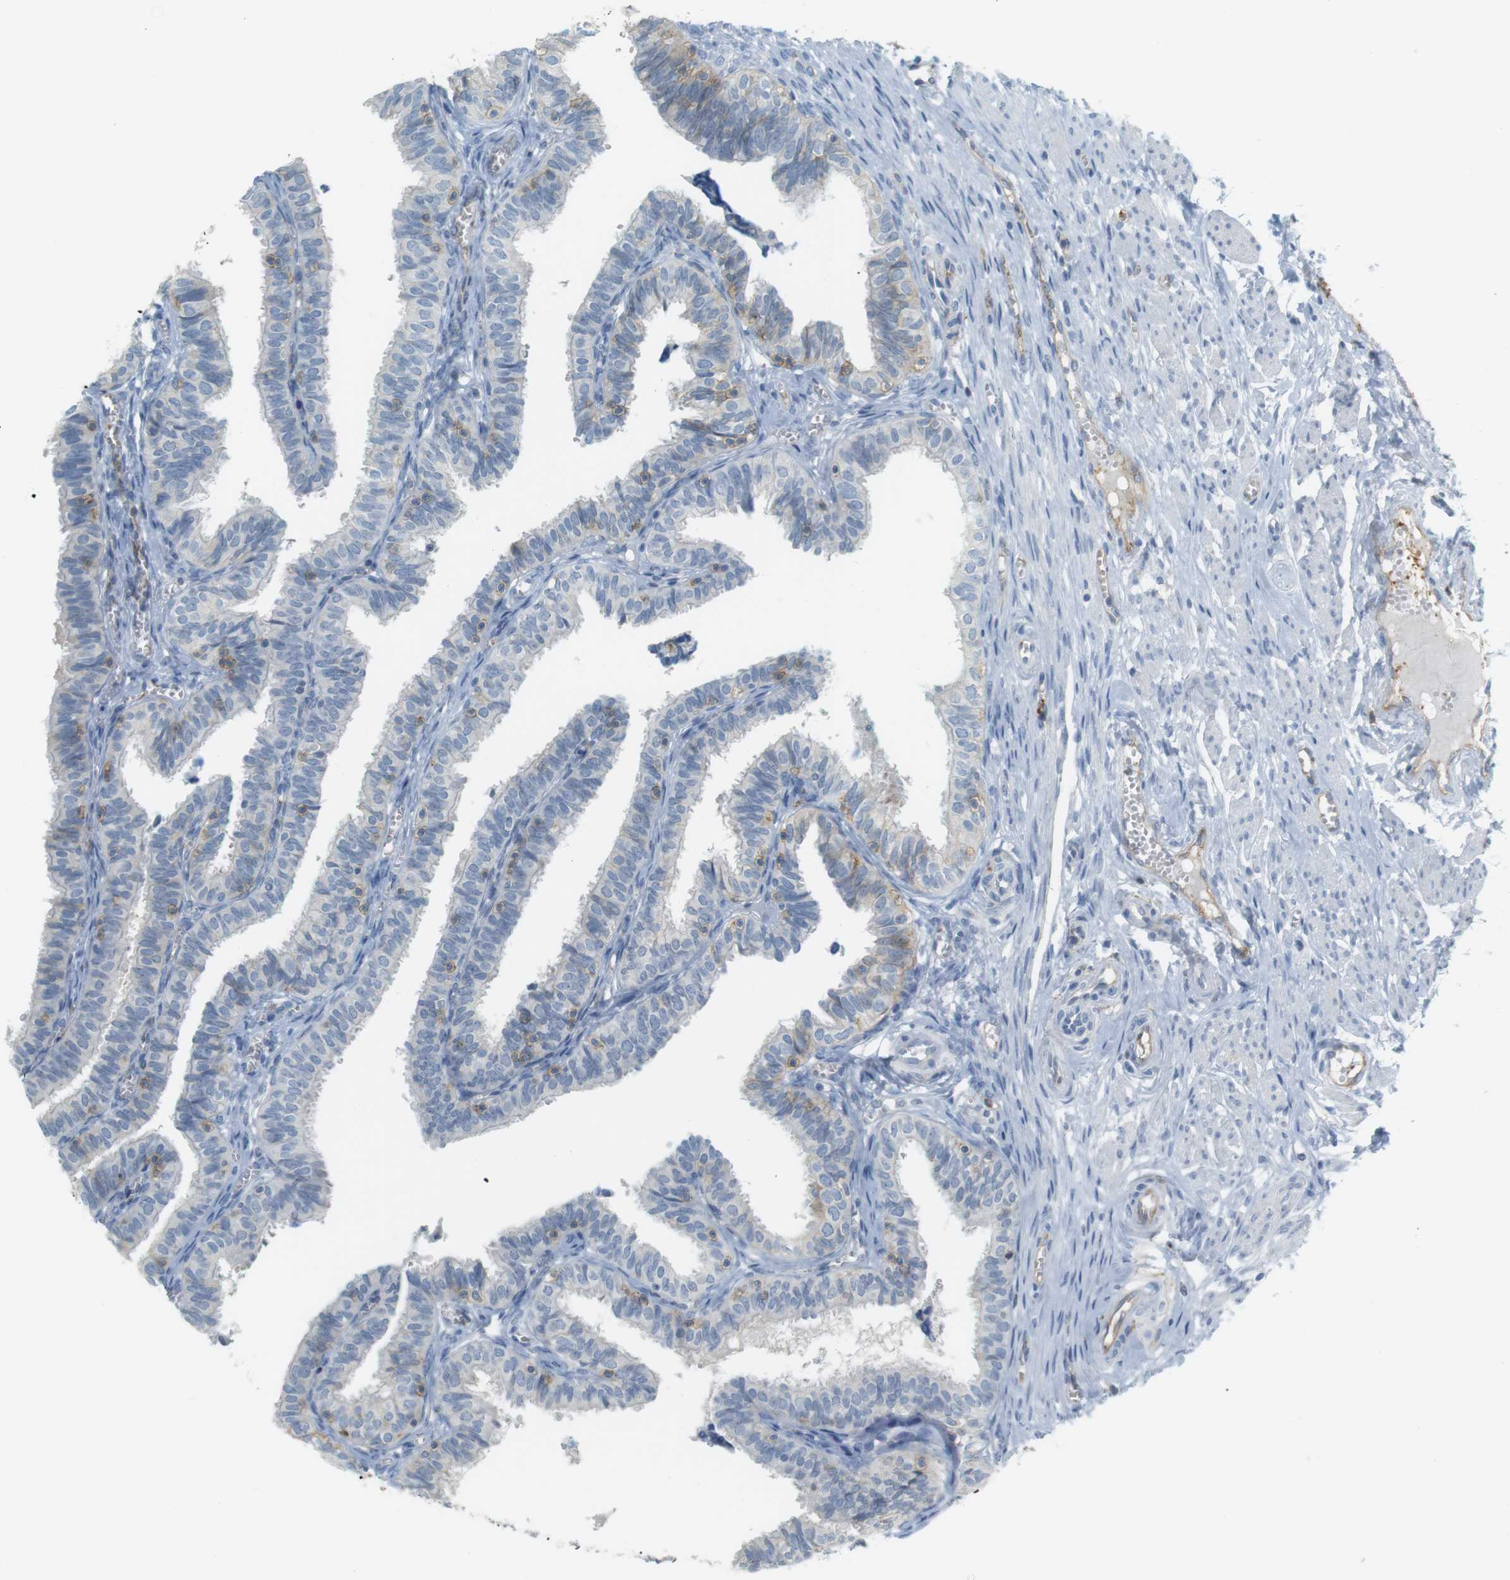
{"staining": {"intensity": "negative", "quantity": "none", "location": "none"}, "tissue": "fallopian tube", "cell_type": "Glandular cells", "image_type": "normal", "snomed": [{"axis": "morphology", "description": "Normal tissue, NOS"}, {"axis": "topography", "description": "Fallopian tube"}], "caption": "This histopathology image is of benign fallopian tube stained with IHC to label a protein in brown with the nuclei are counter-stained blue. There is no expression in glandular cells. The staining was performed using DAB to visualize the protein expression in brown, while the nuclei were stained in blue with hematoxylin (Magnification: 20x).", "gene": "F2R", "patient": {"sex": "female", "age": 46}}